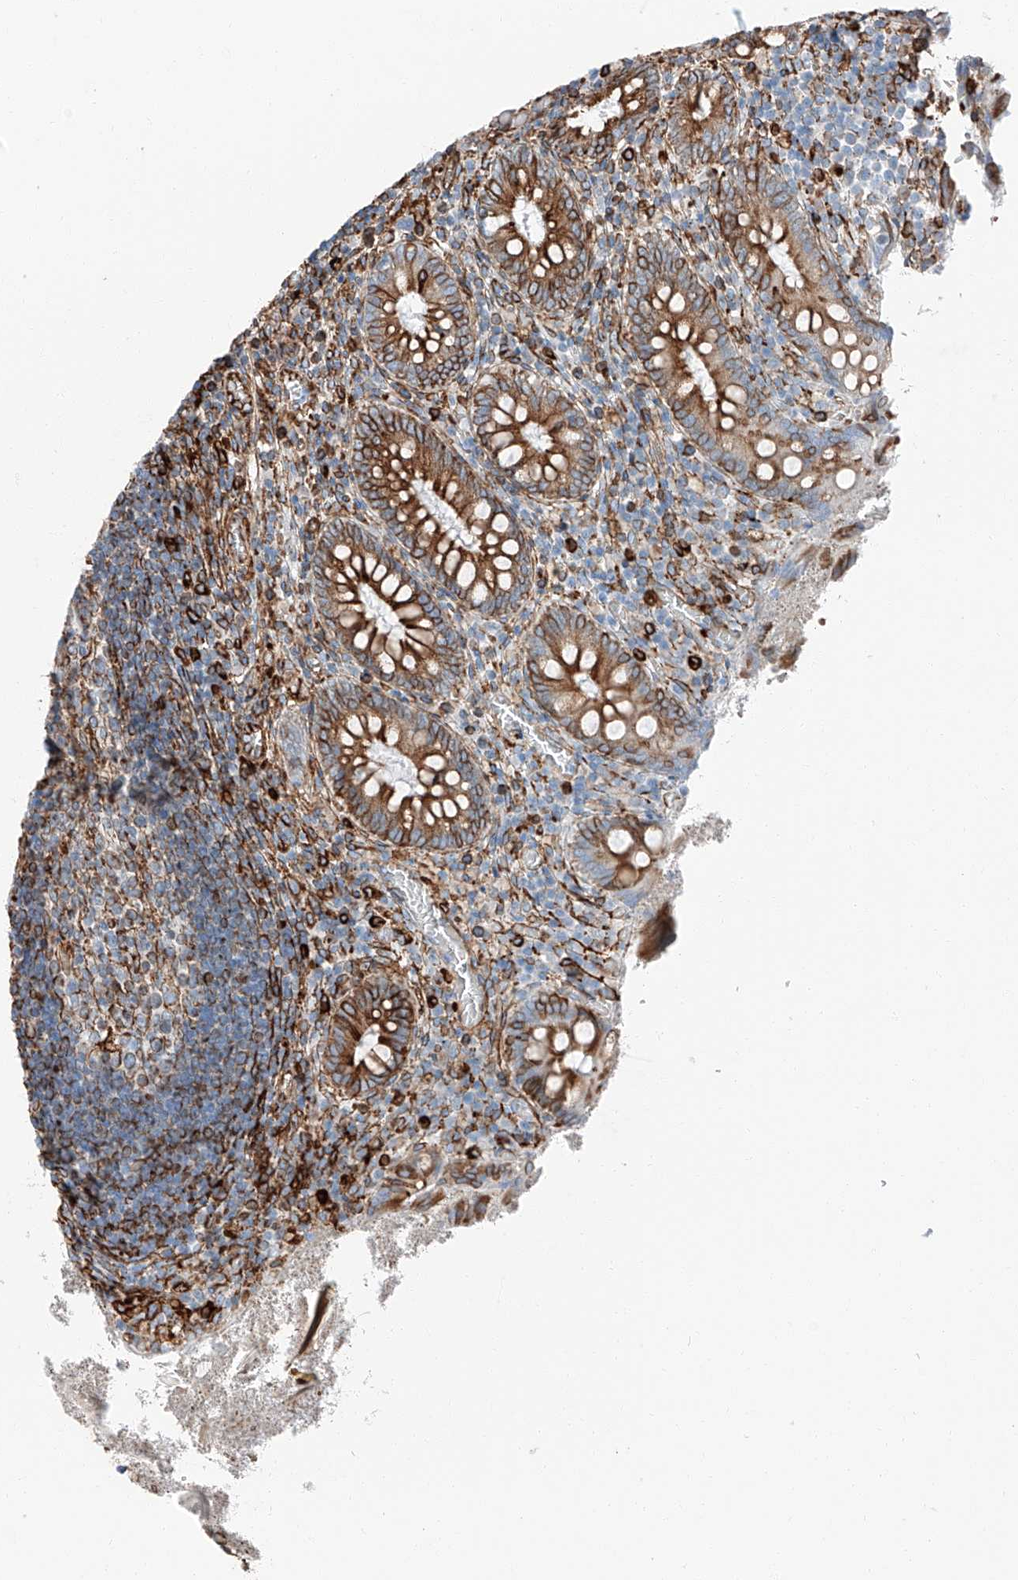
{"staining": {"intensity": "strong", "quantity": ">75%", "location": "cytoplasmic/membranous"}, "tissue": "appendix", "cell_type": "Glandular cells", "image_type": "normal", "snomed": [{"axis": "morphology", "description": "Normal tissue, NOS"}, {"axis": "topography", "description": "Appendix"}], "caption": "IHC (DAB (3,3'-diaminobenzidine)) staining of normal human appendix shows strong cytoplasmic/membranous protein positivity in approximately >75% of glandular cells.", "gene": "ZNF804A", "patient": {"sex": "female", "age": 17}}